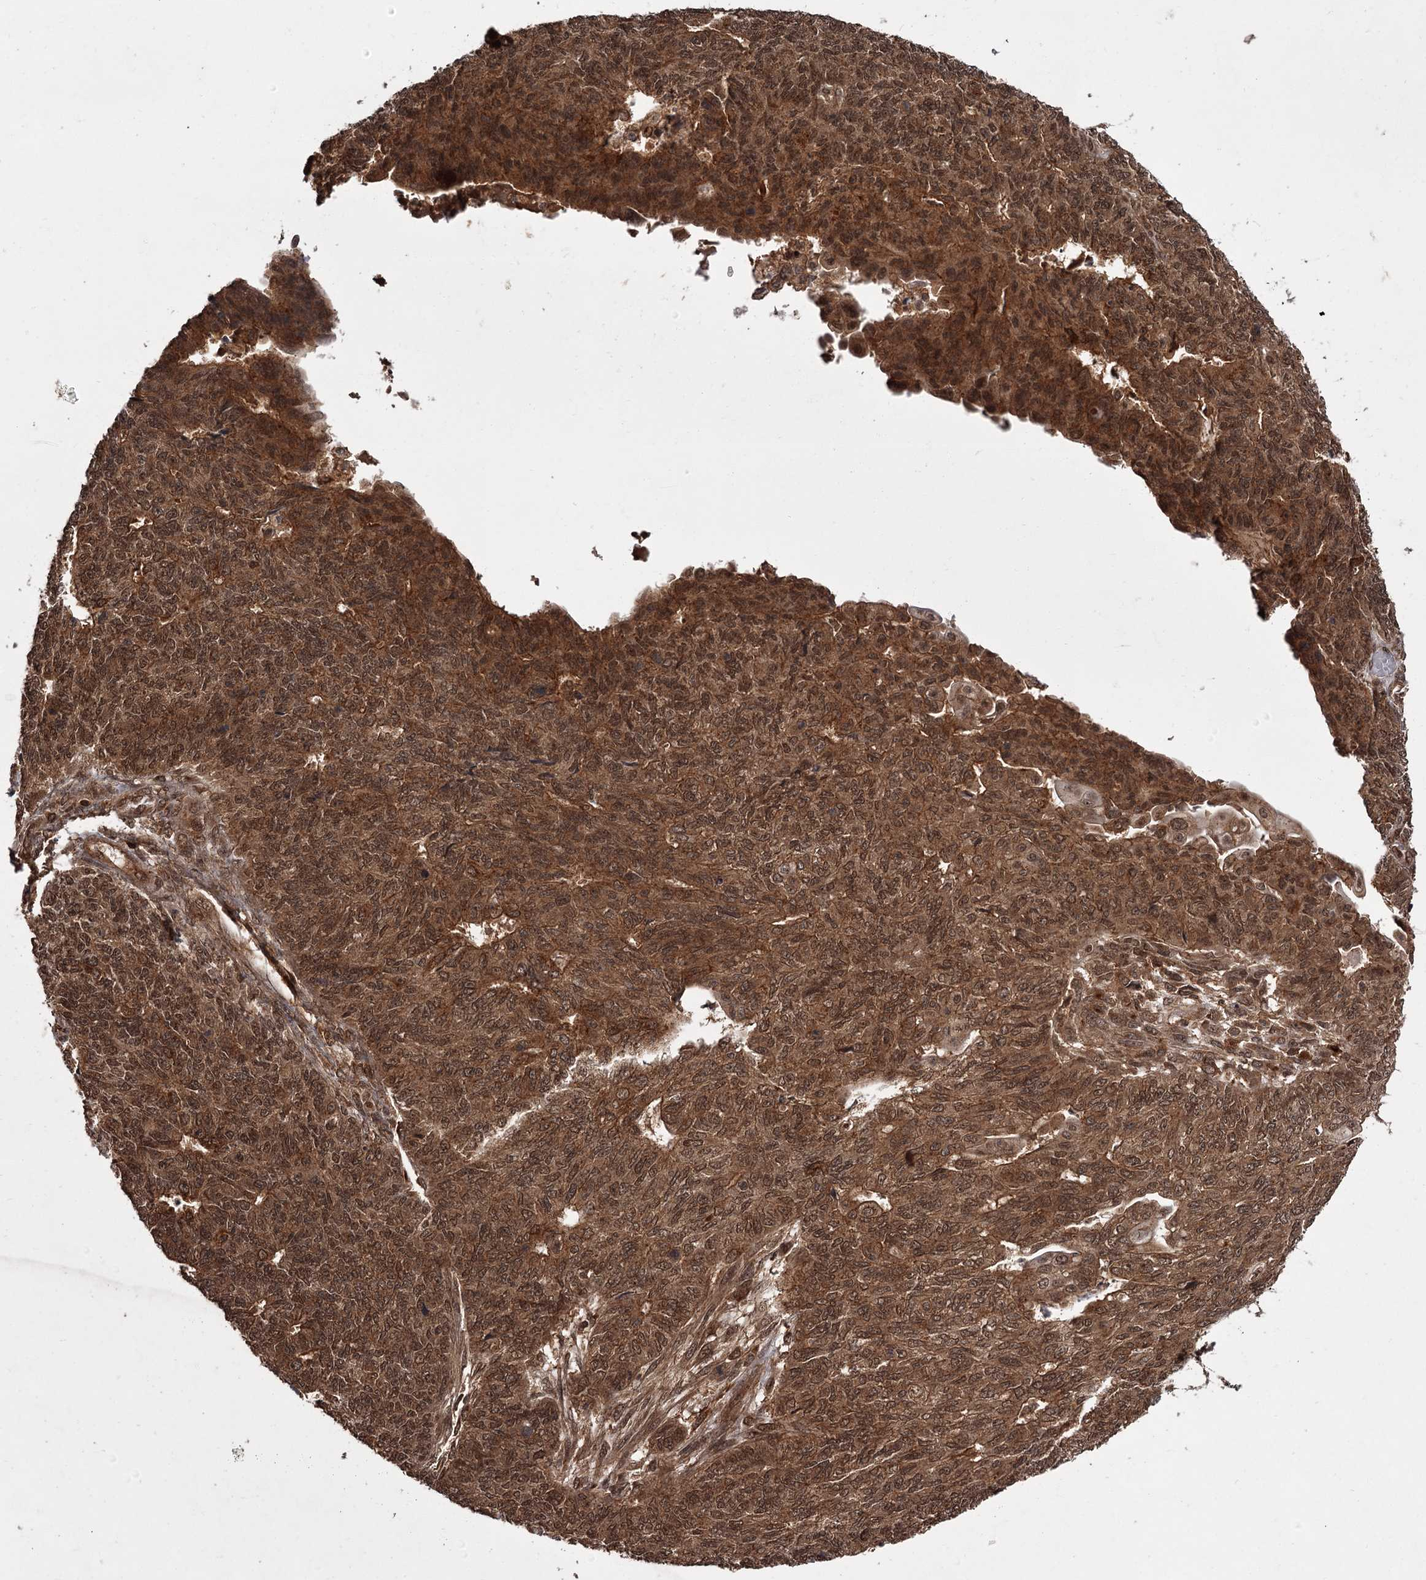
{"staining": {"intensity": "moderate", "quantity": ">75%", "location": "cytoplasmic/membranous,nuclear"}, "tissue": "endometrial cancer", "cell_type": "Tumor cells", "image_type": "cancer", "snomed": [{"axis": "morphology", "description": "Adenocarcinoma, NOS"}, {"axis": "topography", "description": "Endometrium"}], "caption": "IHC photomicrograph of human endometrial cancer (adenocarcinoma) stained for a protein (brown), which reveals medium levels of moderate cytoplasmic/membranous and nuclear expression in approximately >75% of tumor cells.", "gene": "TBC1D23", "patient": {"sex": "female", "age": 32}}